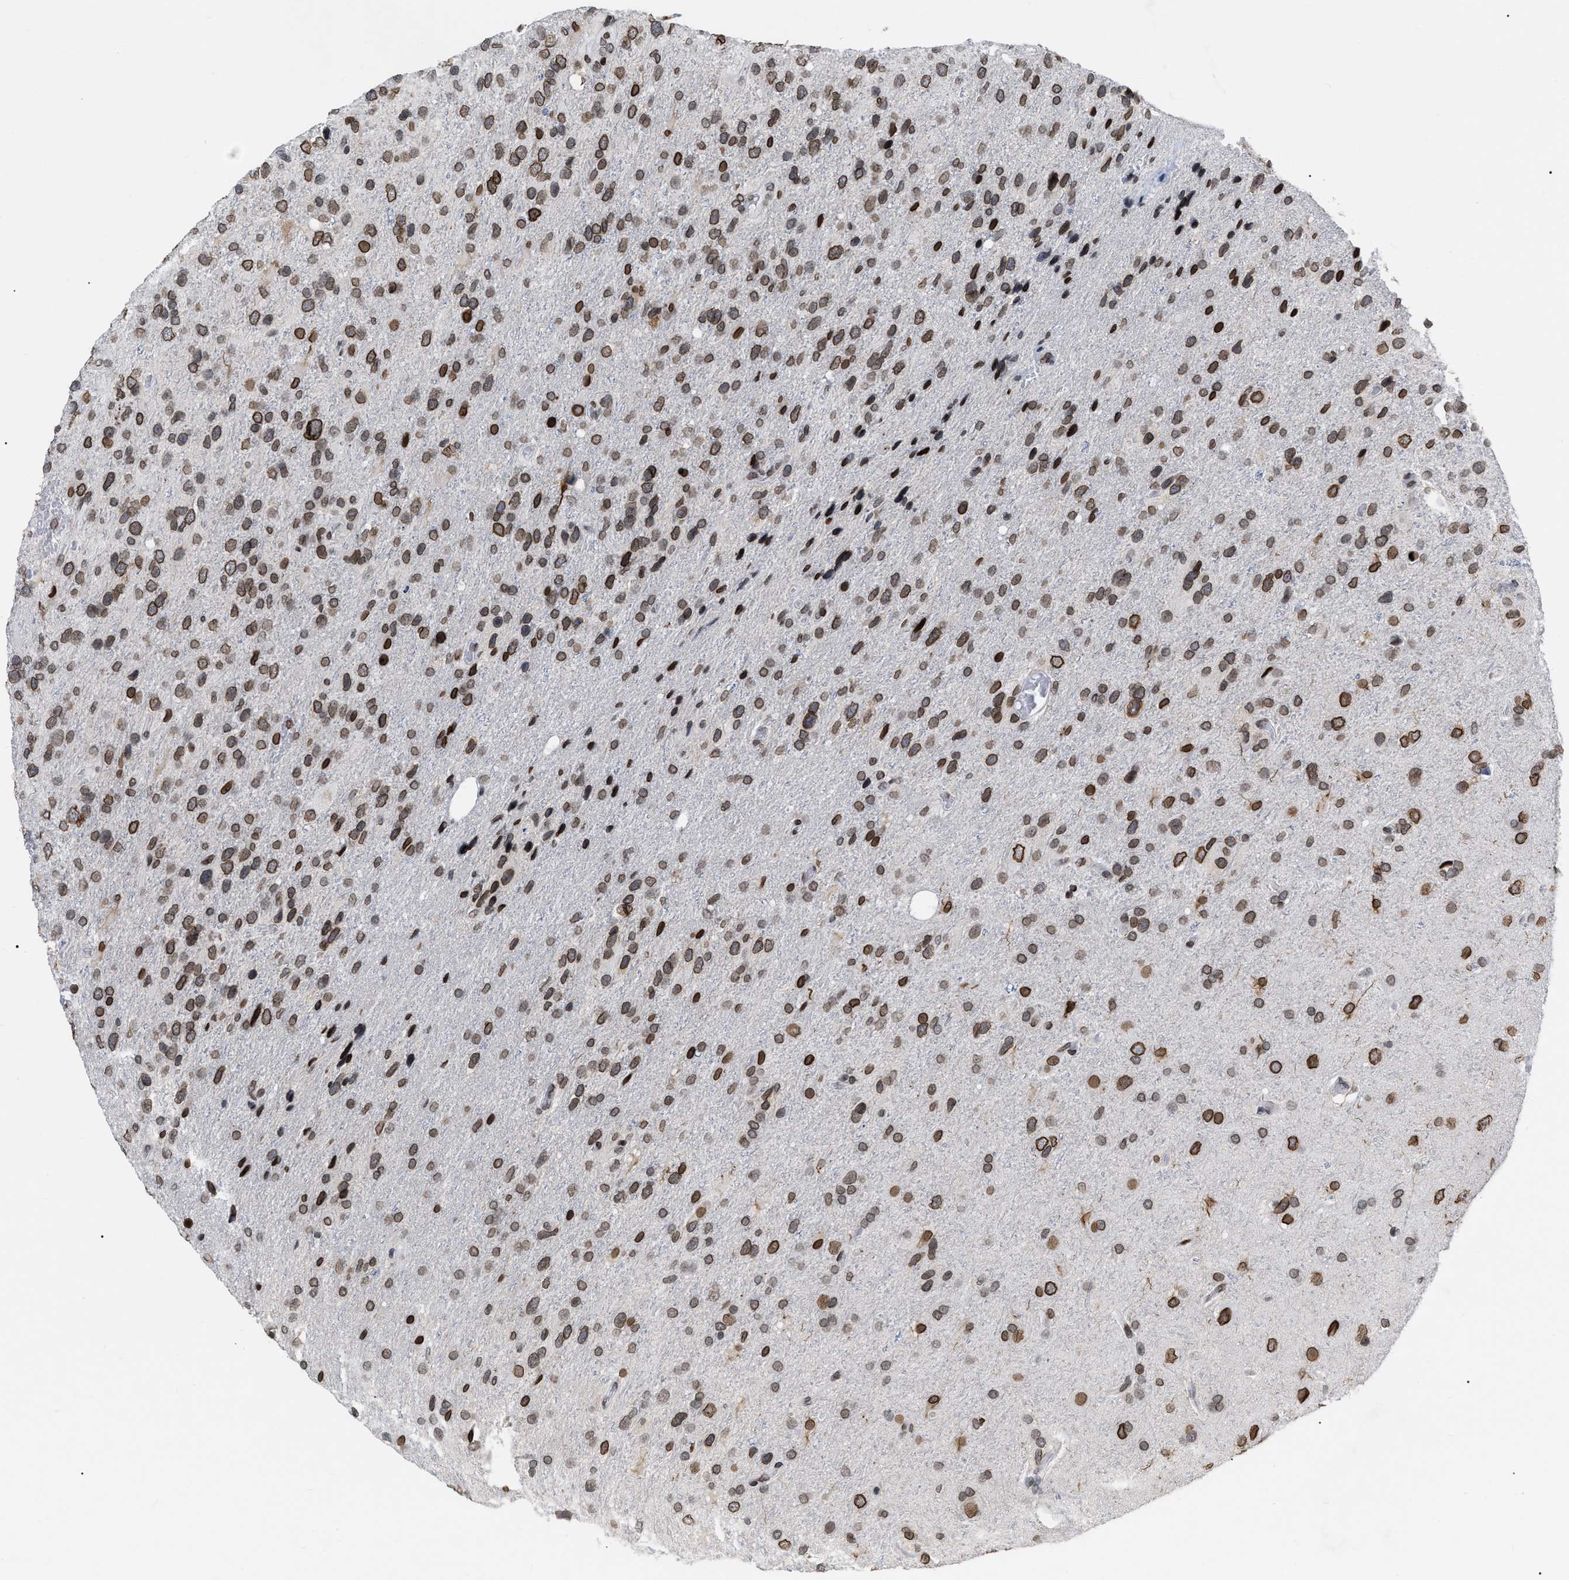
{"staining": {"intensity": "moderate", "quantity": ">75%", "location": "cytoplasmic/membranous,nuclear"}, "tissue": "glioma", "cell_type": "Tumor cells", "image_type": "cancer", "snomed": [{"axis": "morphology", "description": "Glioma, malignant, High grade"}, {"axis": "topography", "description": "Brain"}], "caption": "High-power microscopy captured an immunohistochemistry (IHC) micrograph of malignant high-grade glioma, revealing moderate cytoplasmic/membranous and nuclear positivity in about >75% of tumor cells.", "gene": "TPR", "patient": {"sex": "female", "age": 58}}